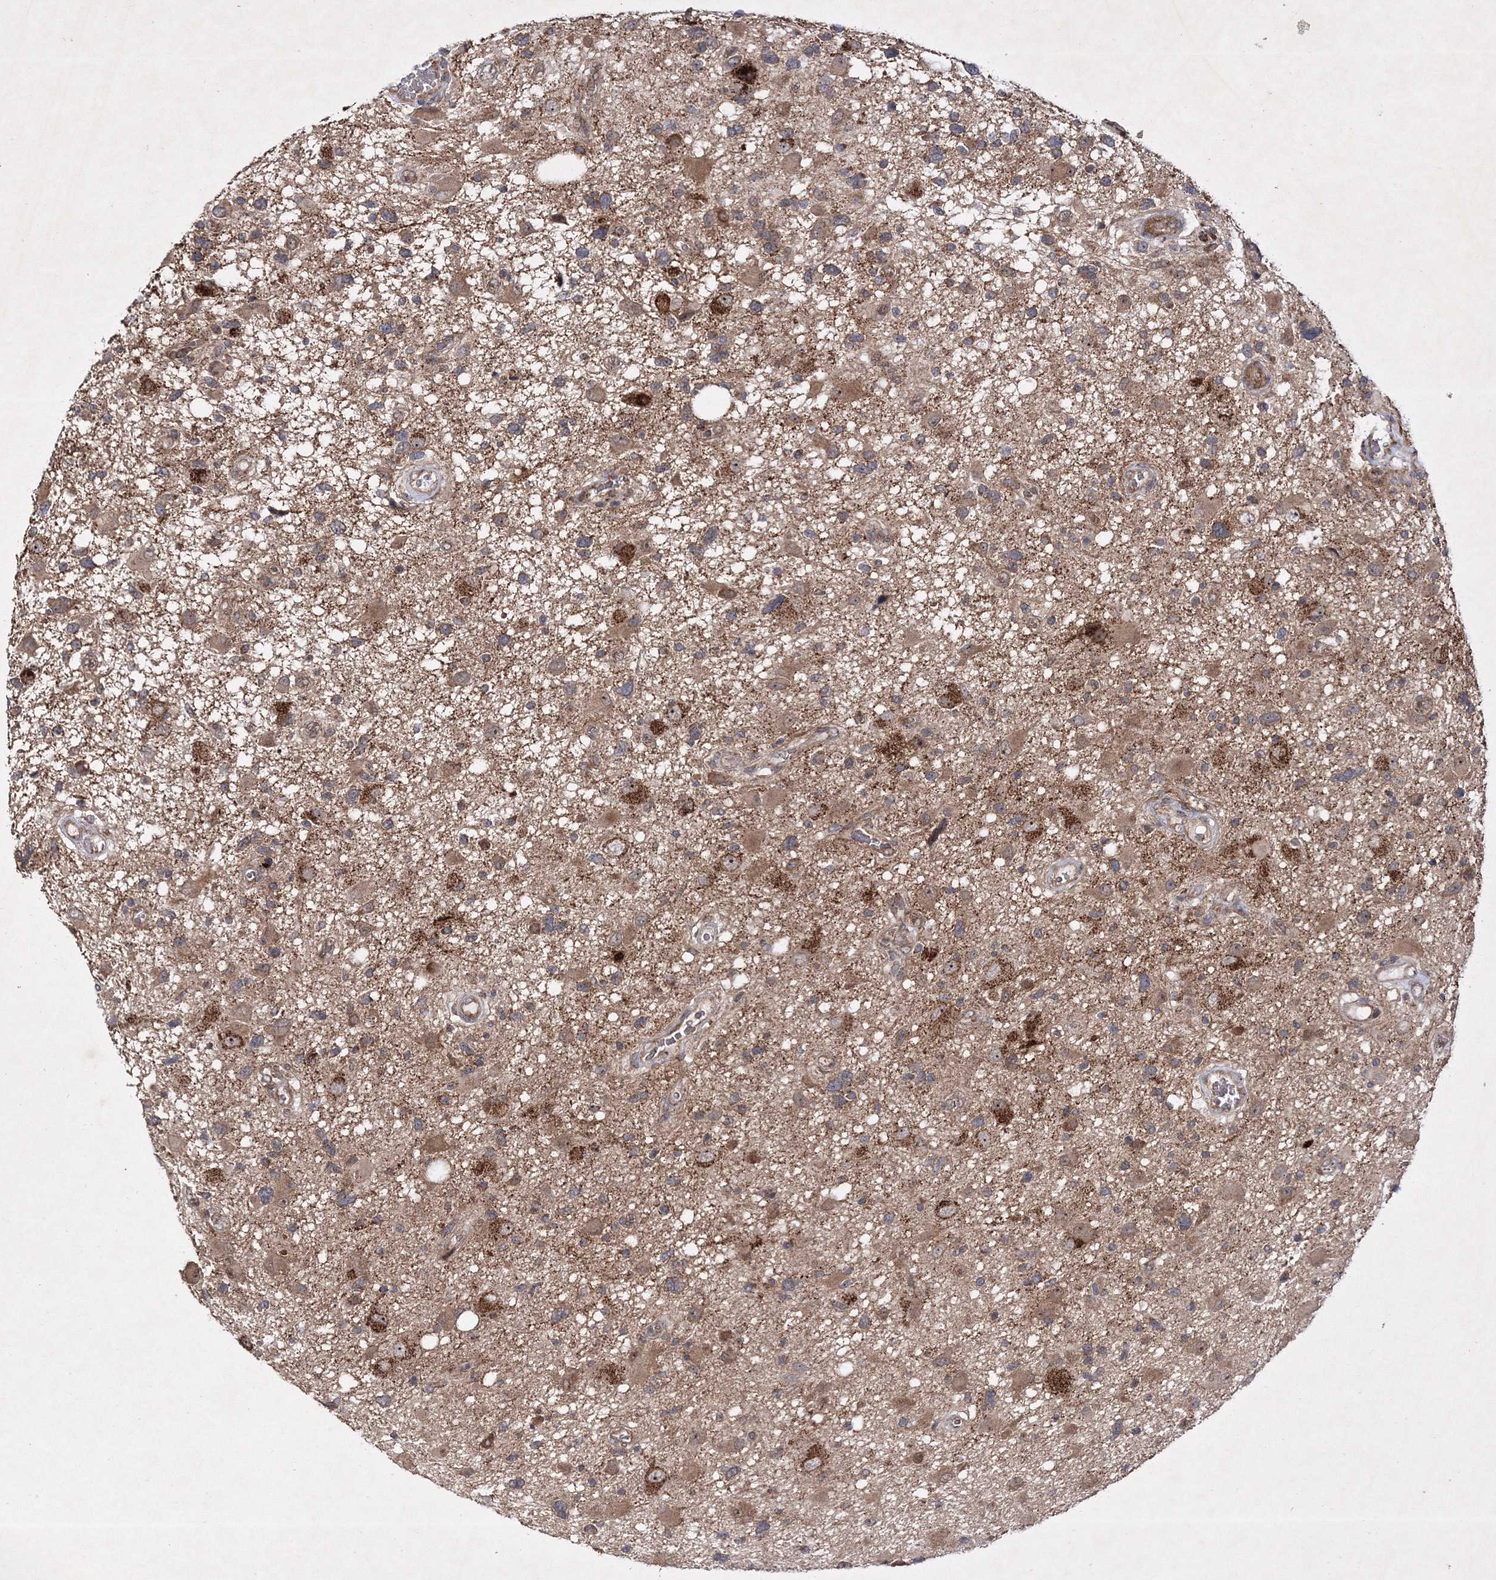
{"staining": {"intensity": "weak", "quantity": "25%-75%", "location": "cytoplasmic/membranous"}, "tissue": "glioma", "cell_type": "Tumor cells", "image_type": "cancer", "snomed": [{"axis": "morphology", "description": "Glioma, malignant, High grade"}, {"axis": "topography", "description": "Brain"}], "caption": "This photomicrograph shows high-grade glioma (malignant) stained with immunohistochemistry to label a protein in brown. The cytoplasmic/membranous of tumor cells show weak positivity for the protein. Nuclei are counter-stained blue.", "gene": "SCRN3", "patient": {"sex": "male", "age": 33}}